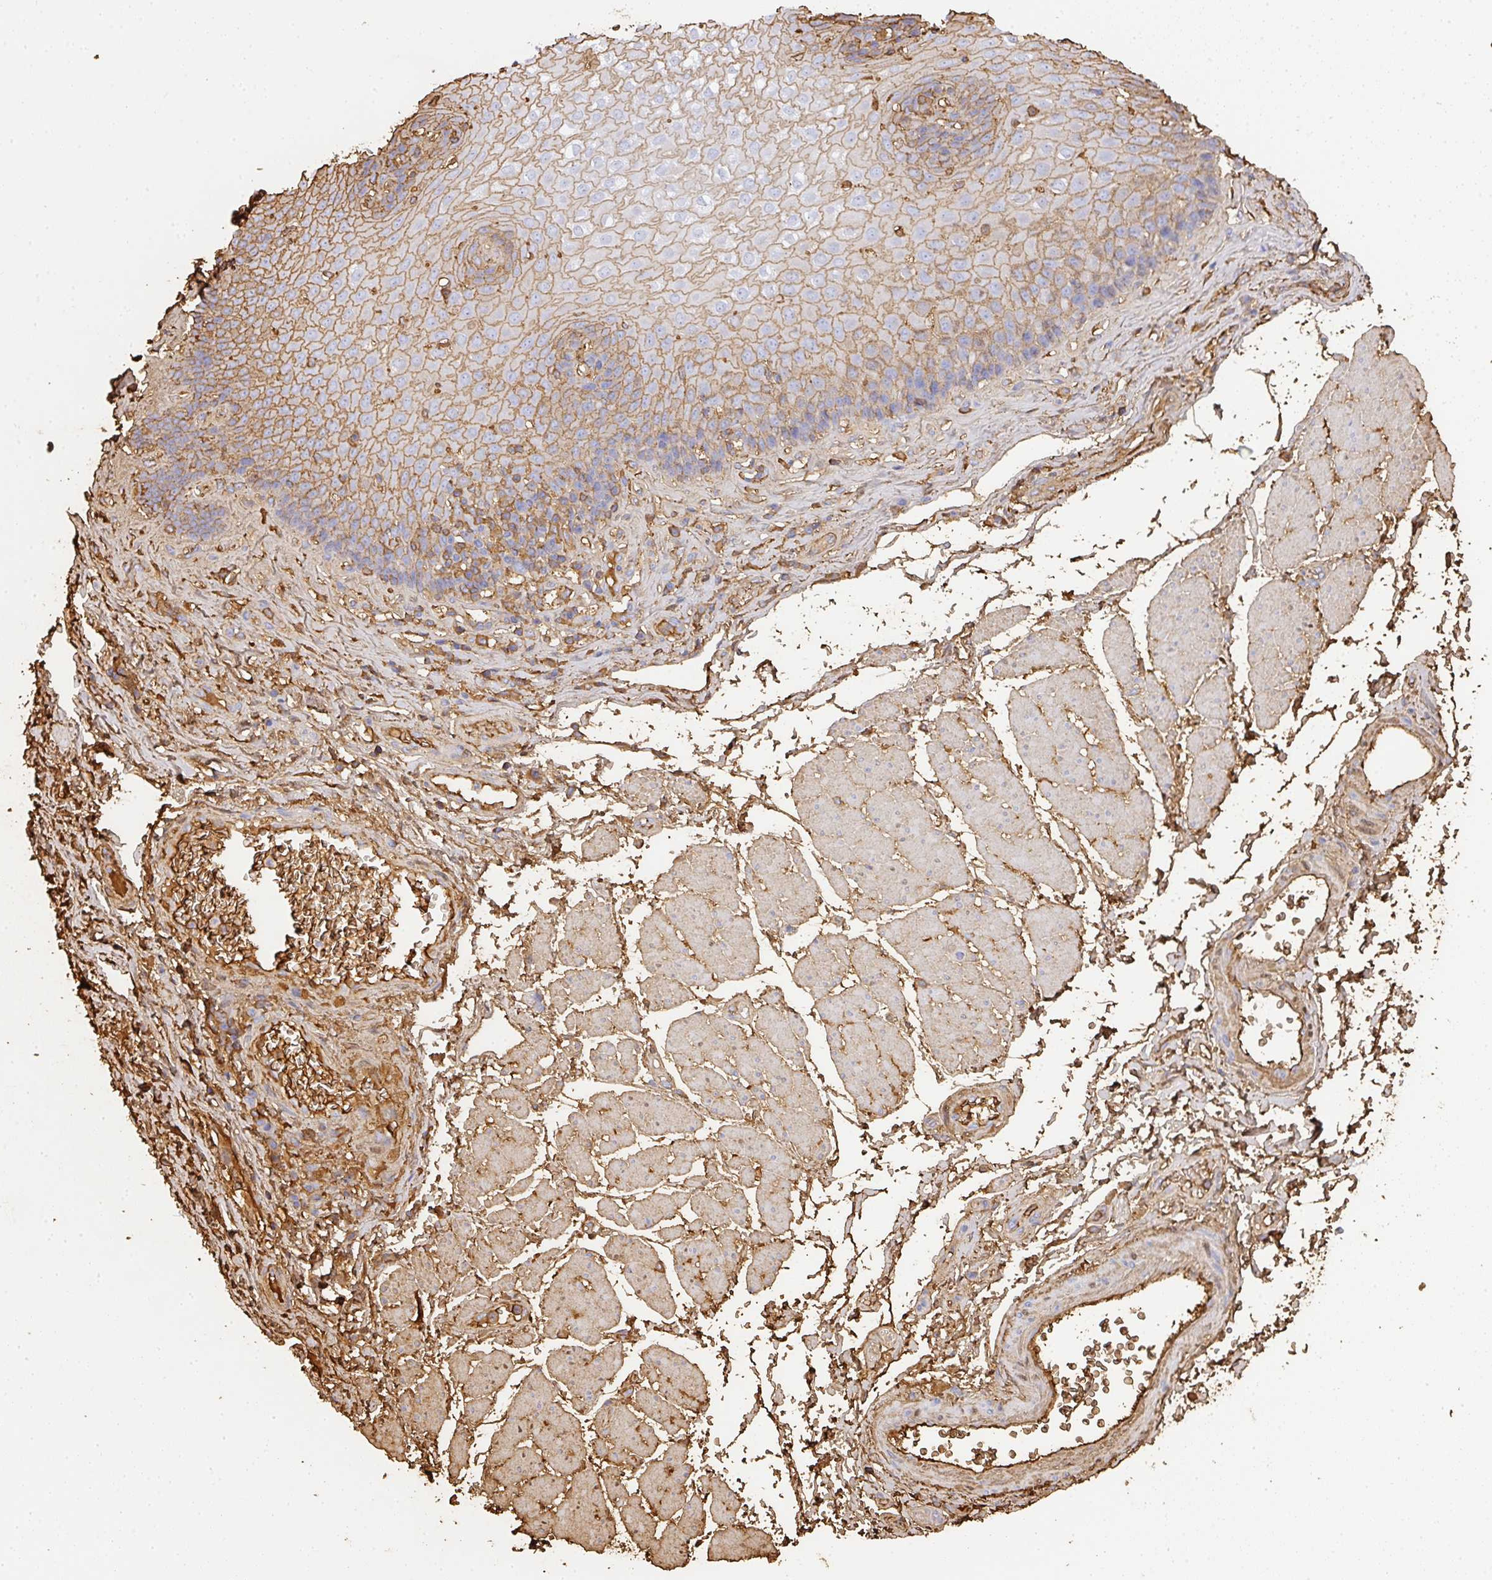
{"staining": {"intensity": "moderate", "quantity": "25%-75%", "location": "cytoplasmic/membranous"}, "tissue": "esophagus", "cell_type": "Squamous epithelial cells", "image_type": "normal", "snomed": [{"axis": "morphology", "description": "Normal tissue, NOS"}, {"axis": "topography", "description": "Esophagus"}], "caption": "High-power microscopy captured an immunohistochemistry photomicrograph of normal esophagus, revealing moderate cytoplasmic/membranous staining in approximately 25%-75% of squamous epithelial cells. The protein of interest is stained brown, and the nuclei are stained in blue (DAB IHC with brightfield microscopy, high magnification).", "gene": "ALB", "patient": {"sex": "female", "age": 66}}